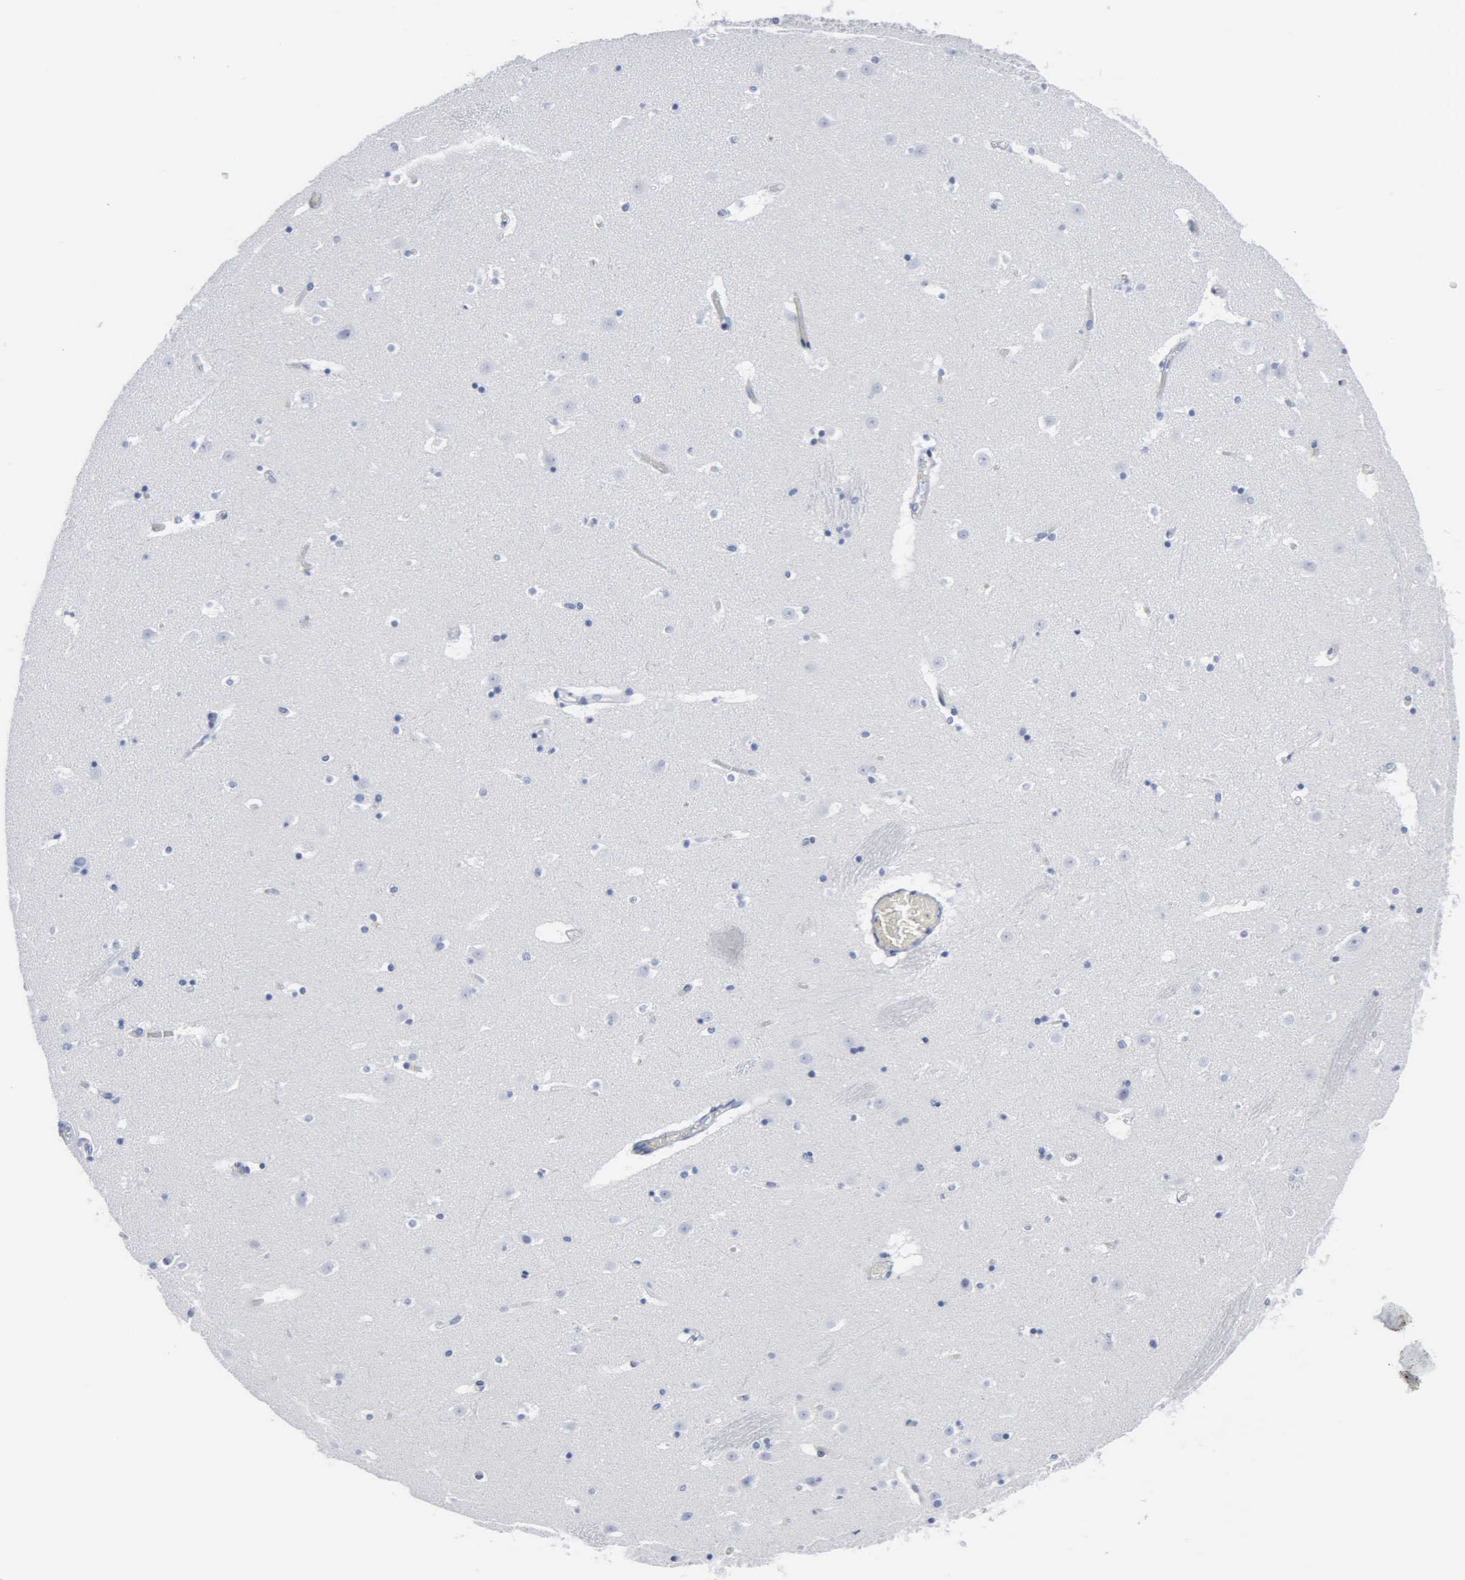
{"staining": {"intensity": "negative", "quantity": "none", "location": "none"}, "tissue": "caudate", "cell_type": "Glial cells", "image_type": "normal", "snomed": [{"axis": "morphology", "description": "Normal tissue, NOS"}, {"axis": "topography", "description": "Lateral ventricle wall"}], "caption": "Histopathology image shows no significant protein expression in glial cells of unremarkable caudate. Nuclei are stained in blue.", "gene": "DMD", "patient": {"sex": "male", "age": 45}}